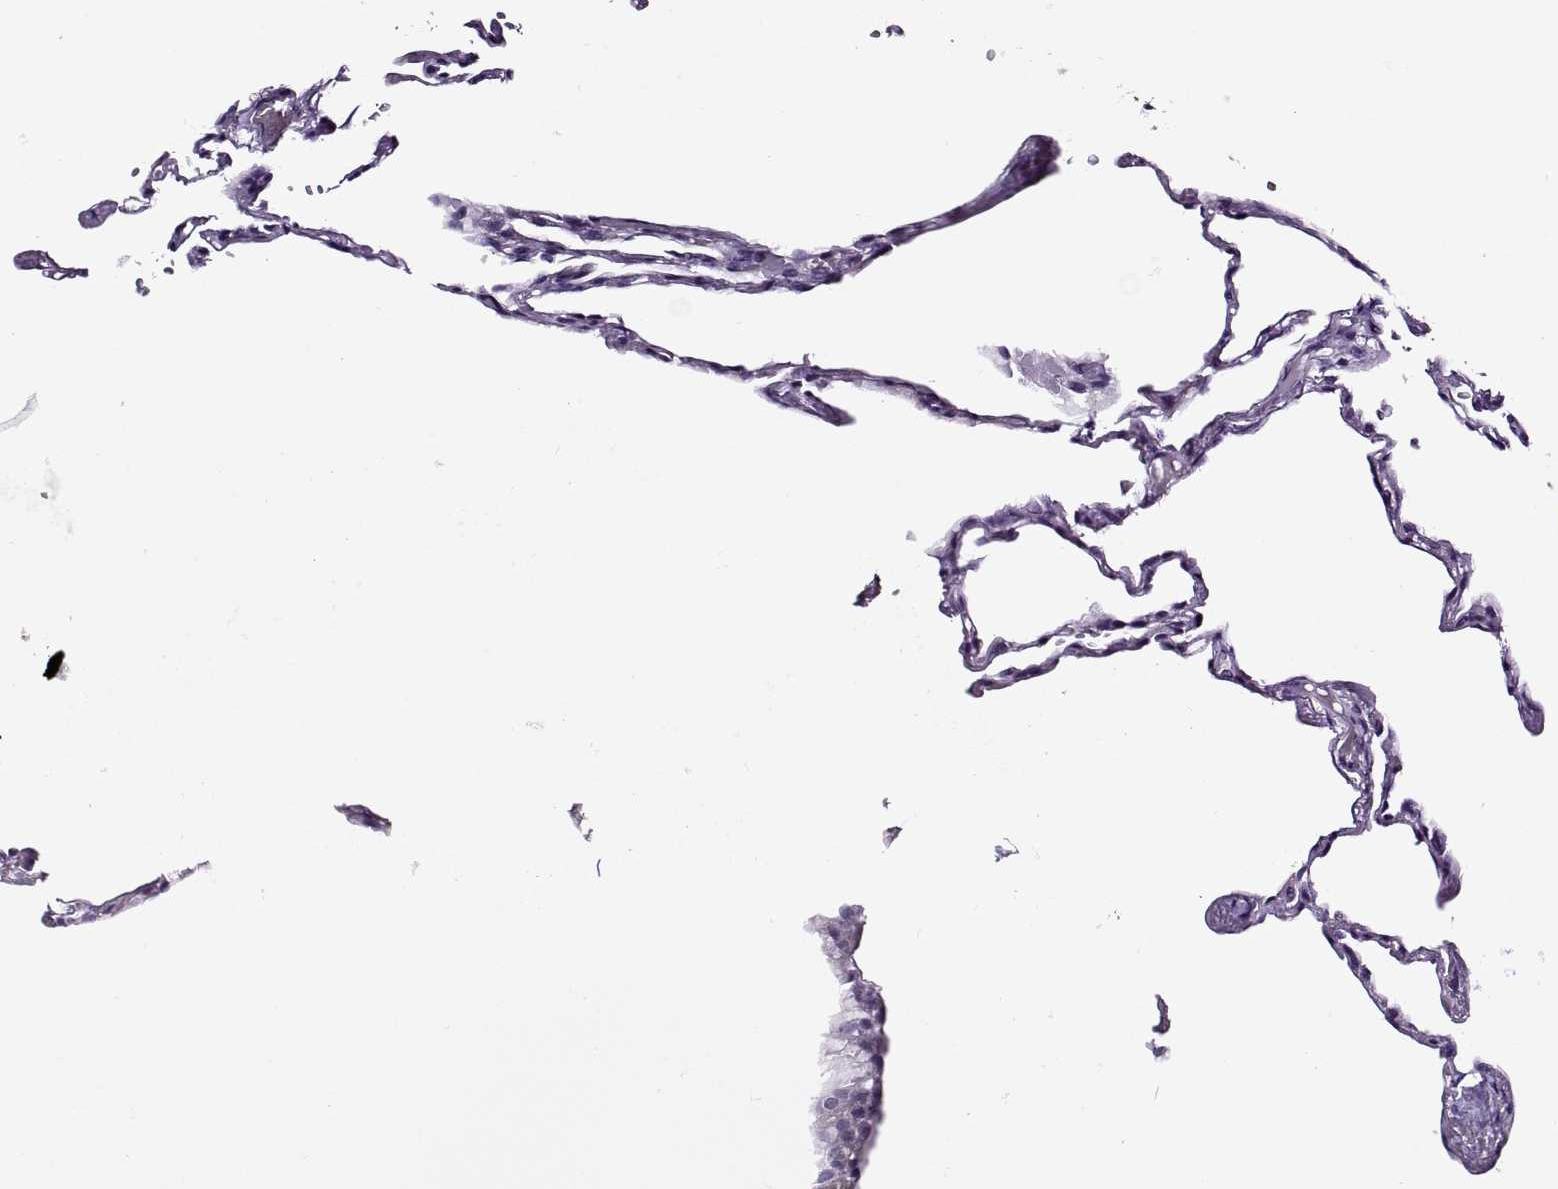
{"staining": {"intensity": "negative", "quantity": "none", "location": "none"}, "tissue": "lung", "cell_type": "Alveolar cells", "image_type": "normal", "snomed": [{"axis": "morphology", "description": "Normal tissue, NOS"}, {"axis": "topography", "description": "Lung"}], "caption": "DAB (3,3'-diaminobenzidine) immunohistochemical staining of benign human lung displays no significant positivity in alveolar cells. (DAB immunohistochemistry, high magnification).", "gene": "VSX2", "patient": {"sex": "male", "age": 78}}